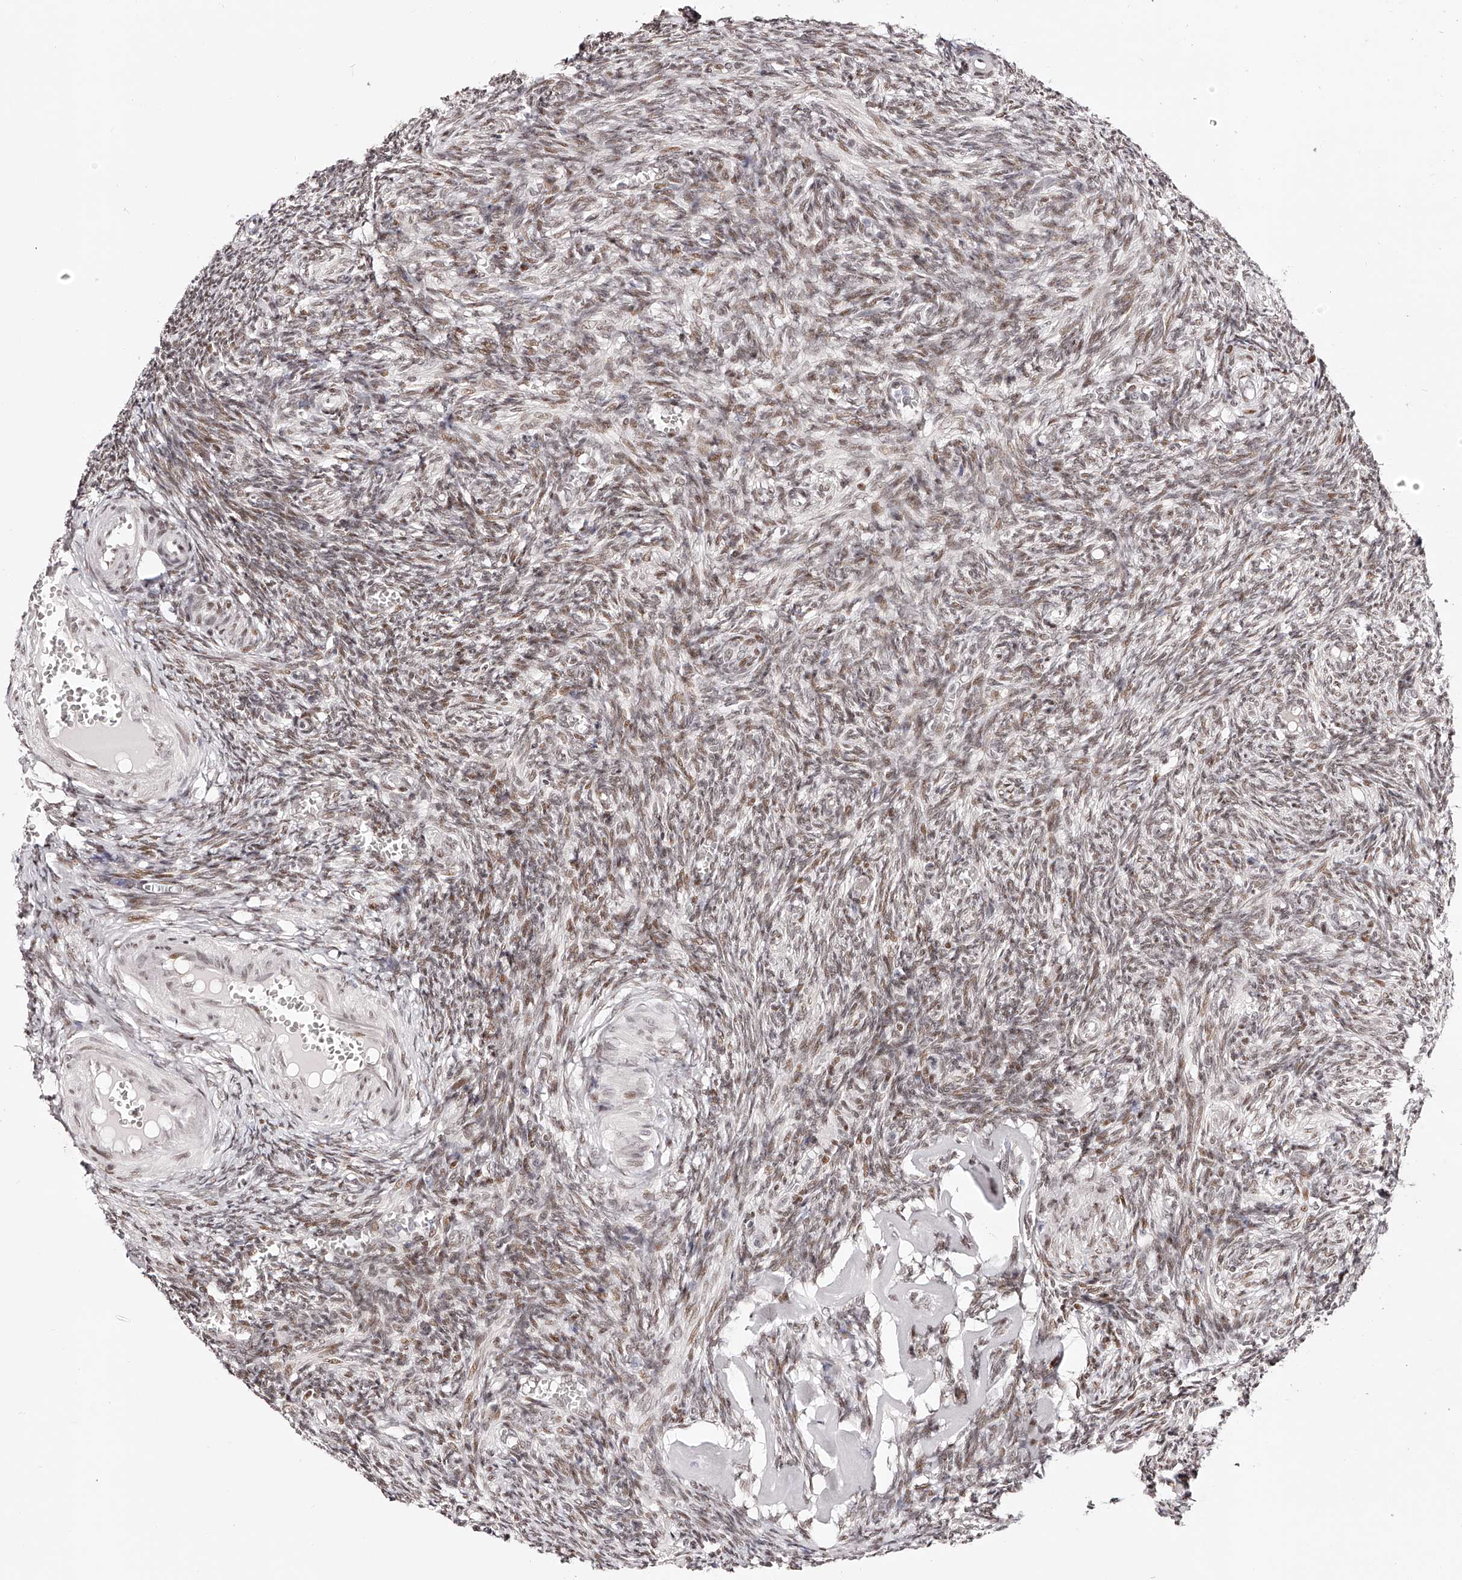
{"staining": {"intensity": "moderate", "quantity": "25%-75%", "location": "nuclear"}, "tissue": "ovary", "cell_type": "Ovarian stroma cells", "image_type": "normal", "snomed": [{"axis": "morphology", "description": "Normal tissue, NOS"}, {"axis": "topography", "description": "Ovary"}], "caption": "Immunohistochemical staining of benign ovary reveals 25%-75% levels of moderate nuclear protein staining in about 25%-75% of ovarian stroma cells.", "gene": "USF3", "patient": {"sex": "female", "age": 27}}